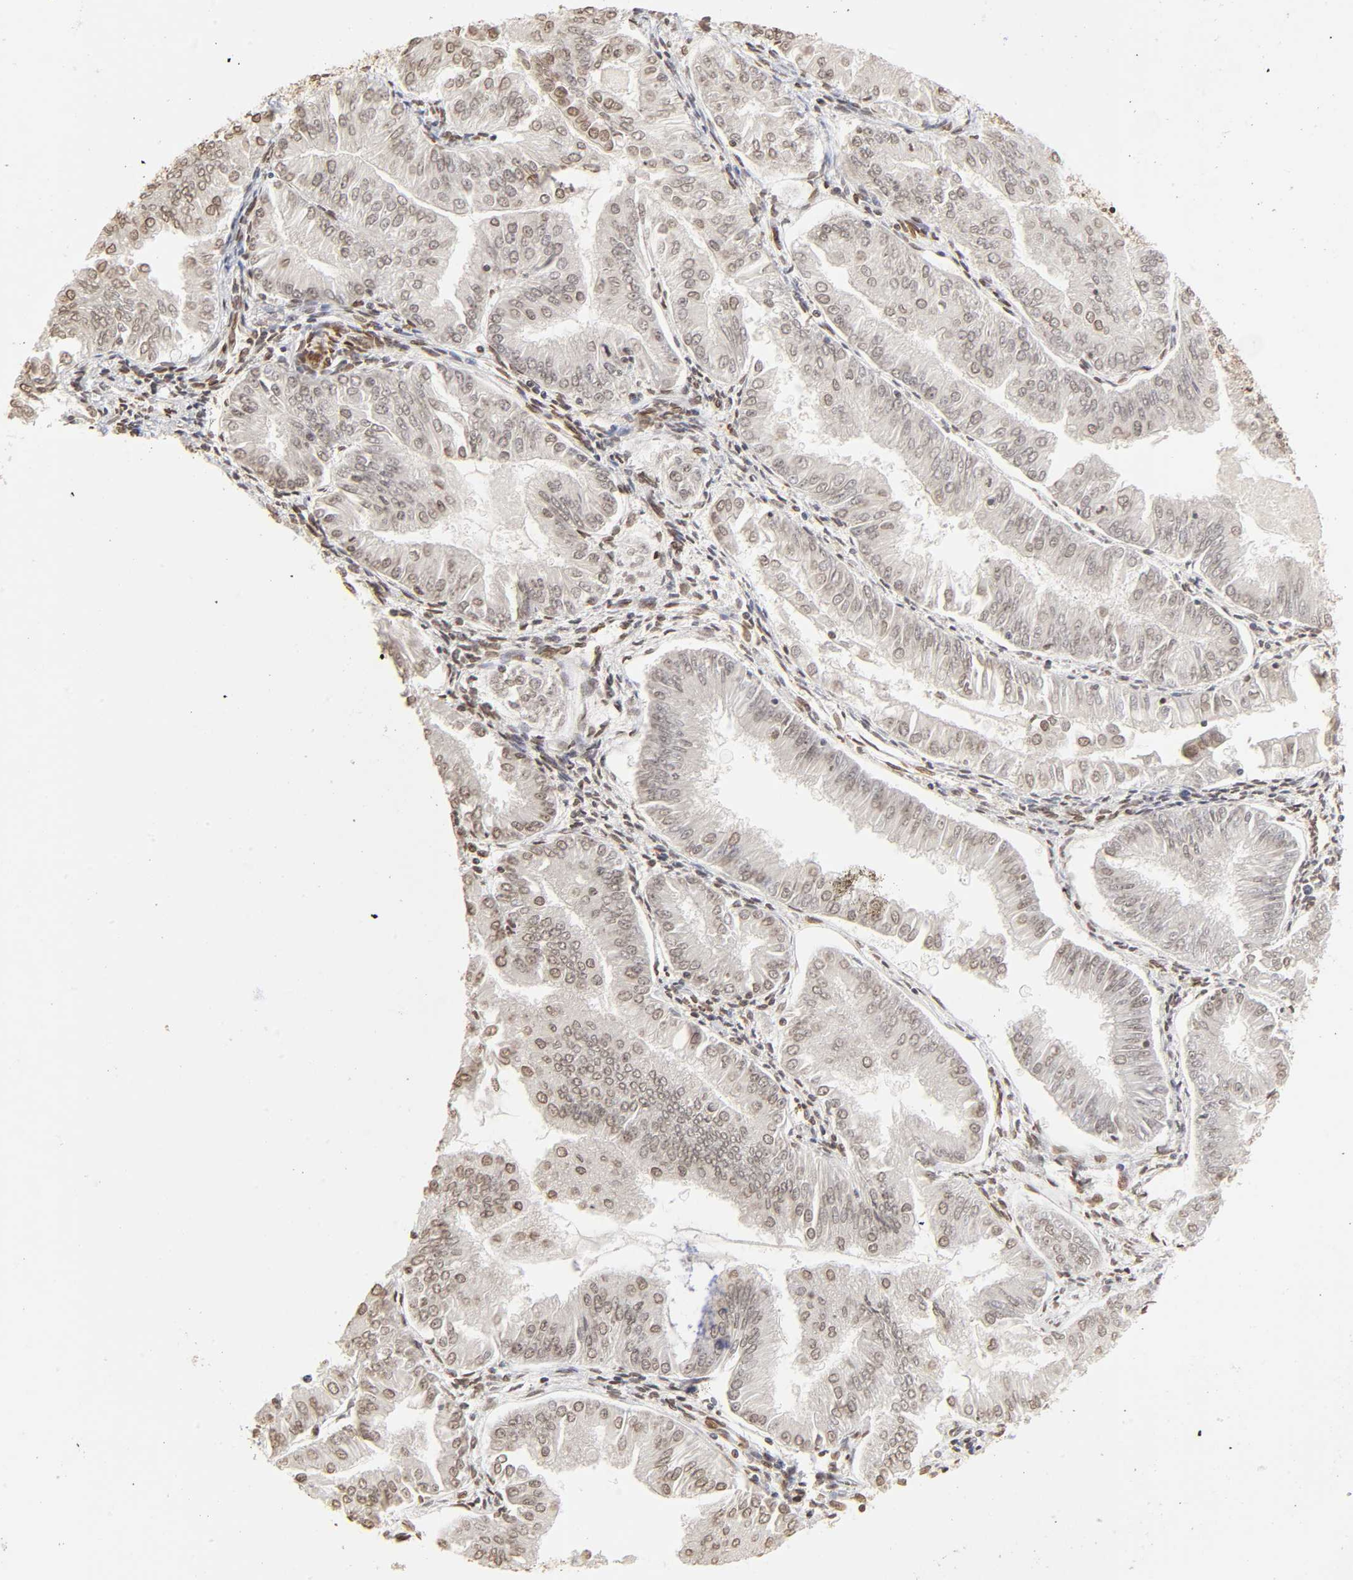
{"staining": {"intensity": "negative", "quantity": "none", "location": "none"}, "tissue": "endometrial cancer", "cell_type": "Tumor cells", "image_type": "cancer", "snomed": [{"axis": "morphology", "description": "Adenocarcinoma, NOS"}, {"axis": "topography", "description": "Endometrium"}], "caption": "A photomicrograph of human endometrial cancer is negative for staining in tumor cells. (Immunohistochemistry, brightfield microscopy, high magnification).", "gene": "MLLT6", "patient": {"sex": "female", "age": 53}}